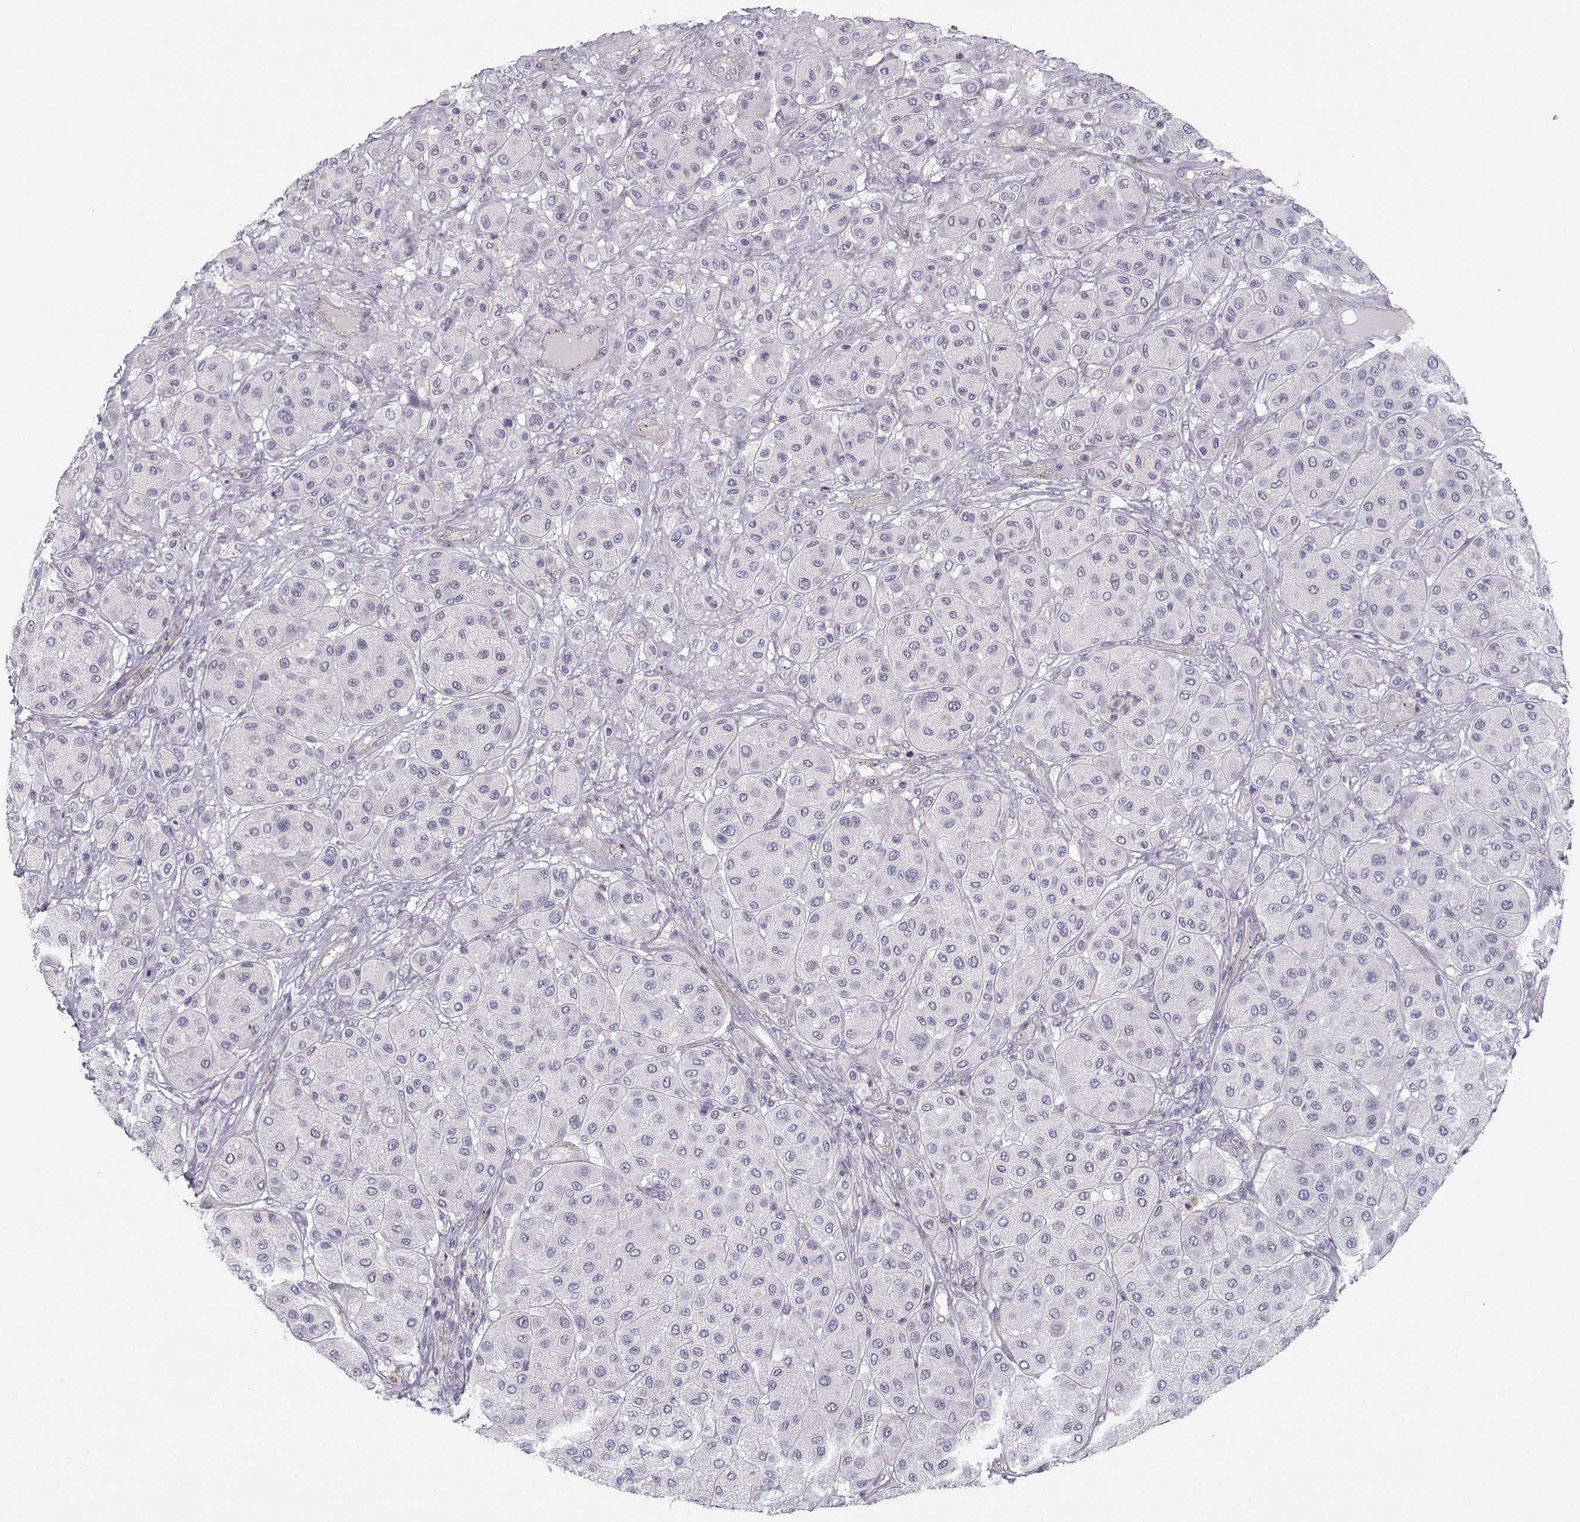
{"staining": {"intensity": "negative", "quantity": "none", "location": "none"}, "tissue": "melanoma", "cell_type": "Tumor cells", "image_type": "cancer", "snomed": [{"axis": "morphology", "description": "Malignant melanoma, Metastatic site"}, {"axis": "topography", "description": "Smooth muscle"}], "caption": "Melanoma stained for a protein using immunohistochemistry displays no positivity tumor cells.", "gene": "MYO1A", "patient": {"sex": "male", "age": 41}}